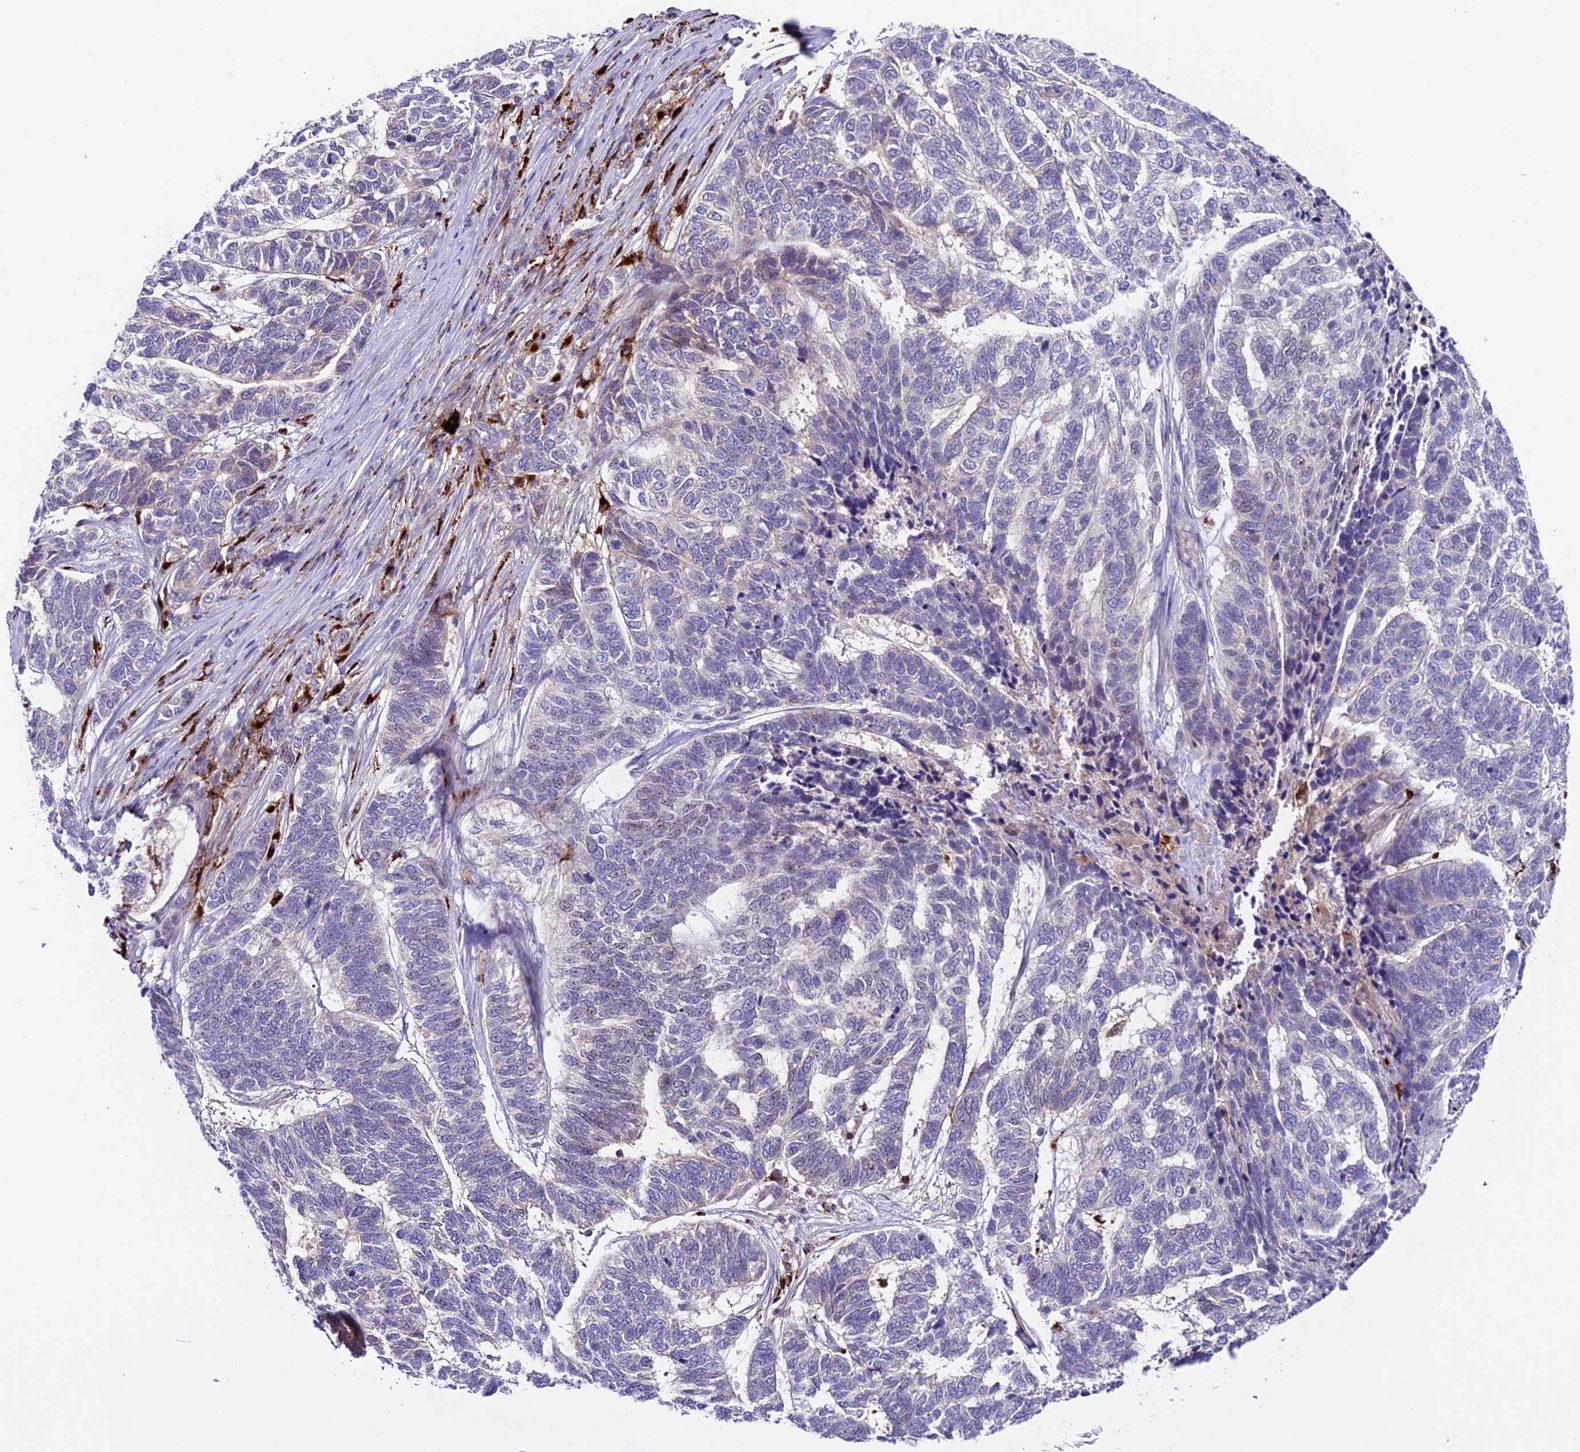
{"staining": {"intensity": "negative", "quantity": "none", "location": "none"}, "tissue": "skin cancer", "cell_type": "Tumor cells", "image_type": "cancer", "snomed": [{"axis": "morphology", "description": "Basal cell carcinoma"}, {"axis": "topography", "description": "Skin"}], "caption": "An immunohistochemistry (IHC) image of basal cell carcinoma (skin) is shown. There is no staining in tumor cells of basal cell carcinoma (skin). (DAB immunohistochemistry (IHC) visualized using brightfield microscopy, high magnification).", "gene": "ARHGEF18", "patient": {"sex": "female", "age": 65}}